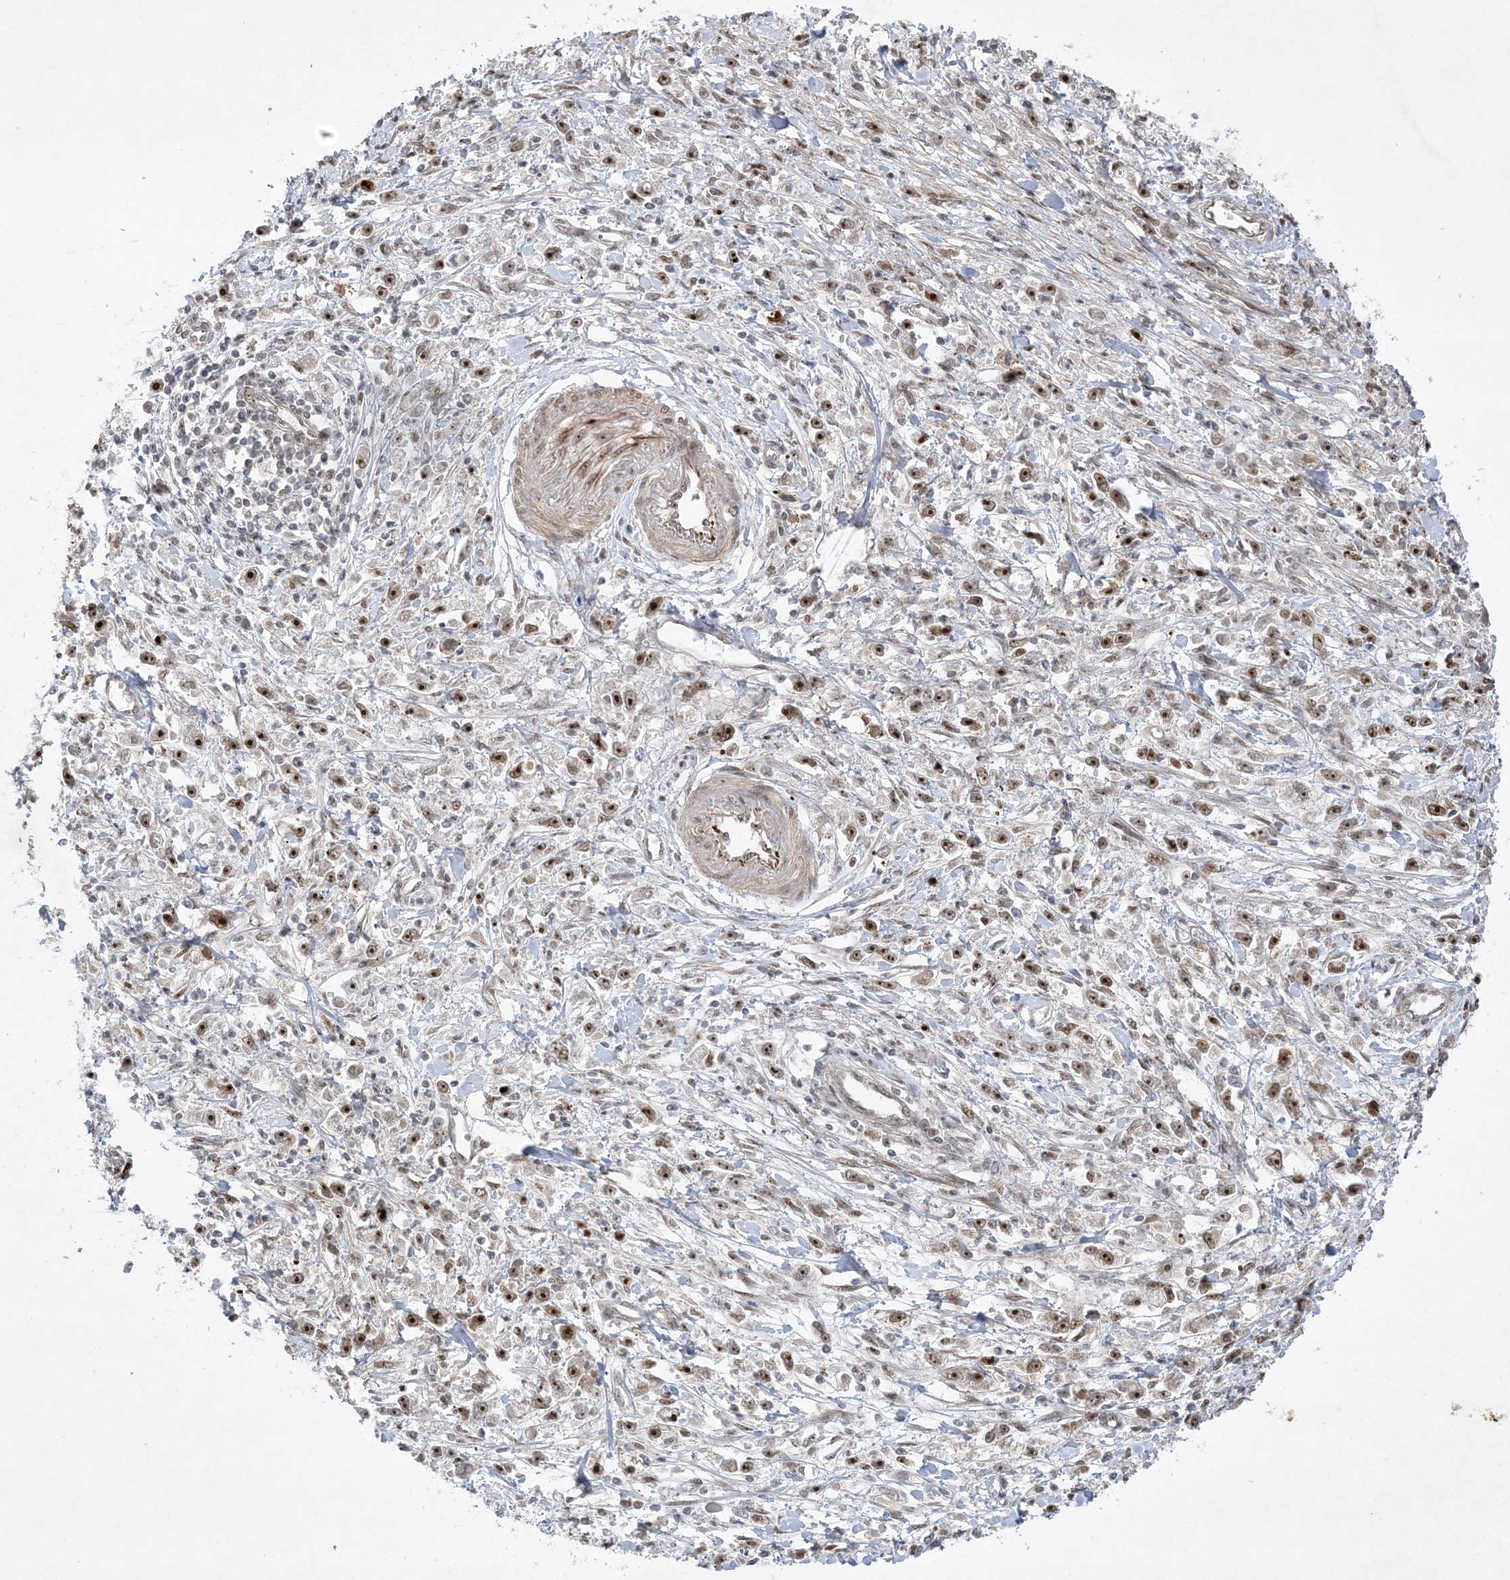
{"staining": {"intensity": "moderate", "quantity": ">75%", "location": "nuclear"}, "tissue": "stomach cancer", "cell_type": "Tumor cells", "image_type": "cancer", "snomed": [{"axis": "morphology", "description": "Adenocarcinoma, NOS"}, {"axis": "topography", "description": "Stomach"}], "caption": "DAB (3,3'-diaminobenzidine) immunohistochemical staining of human stomach cancer (adenocarcinoma) shows moderate nuclear protein positivity in approximately >75% of tumor cells.", "gene": "NPM3", "patient": {"sex": "female", "age": 59}}